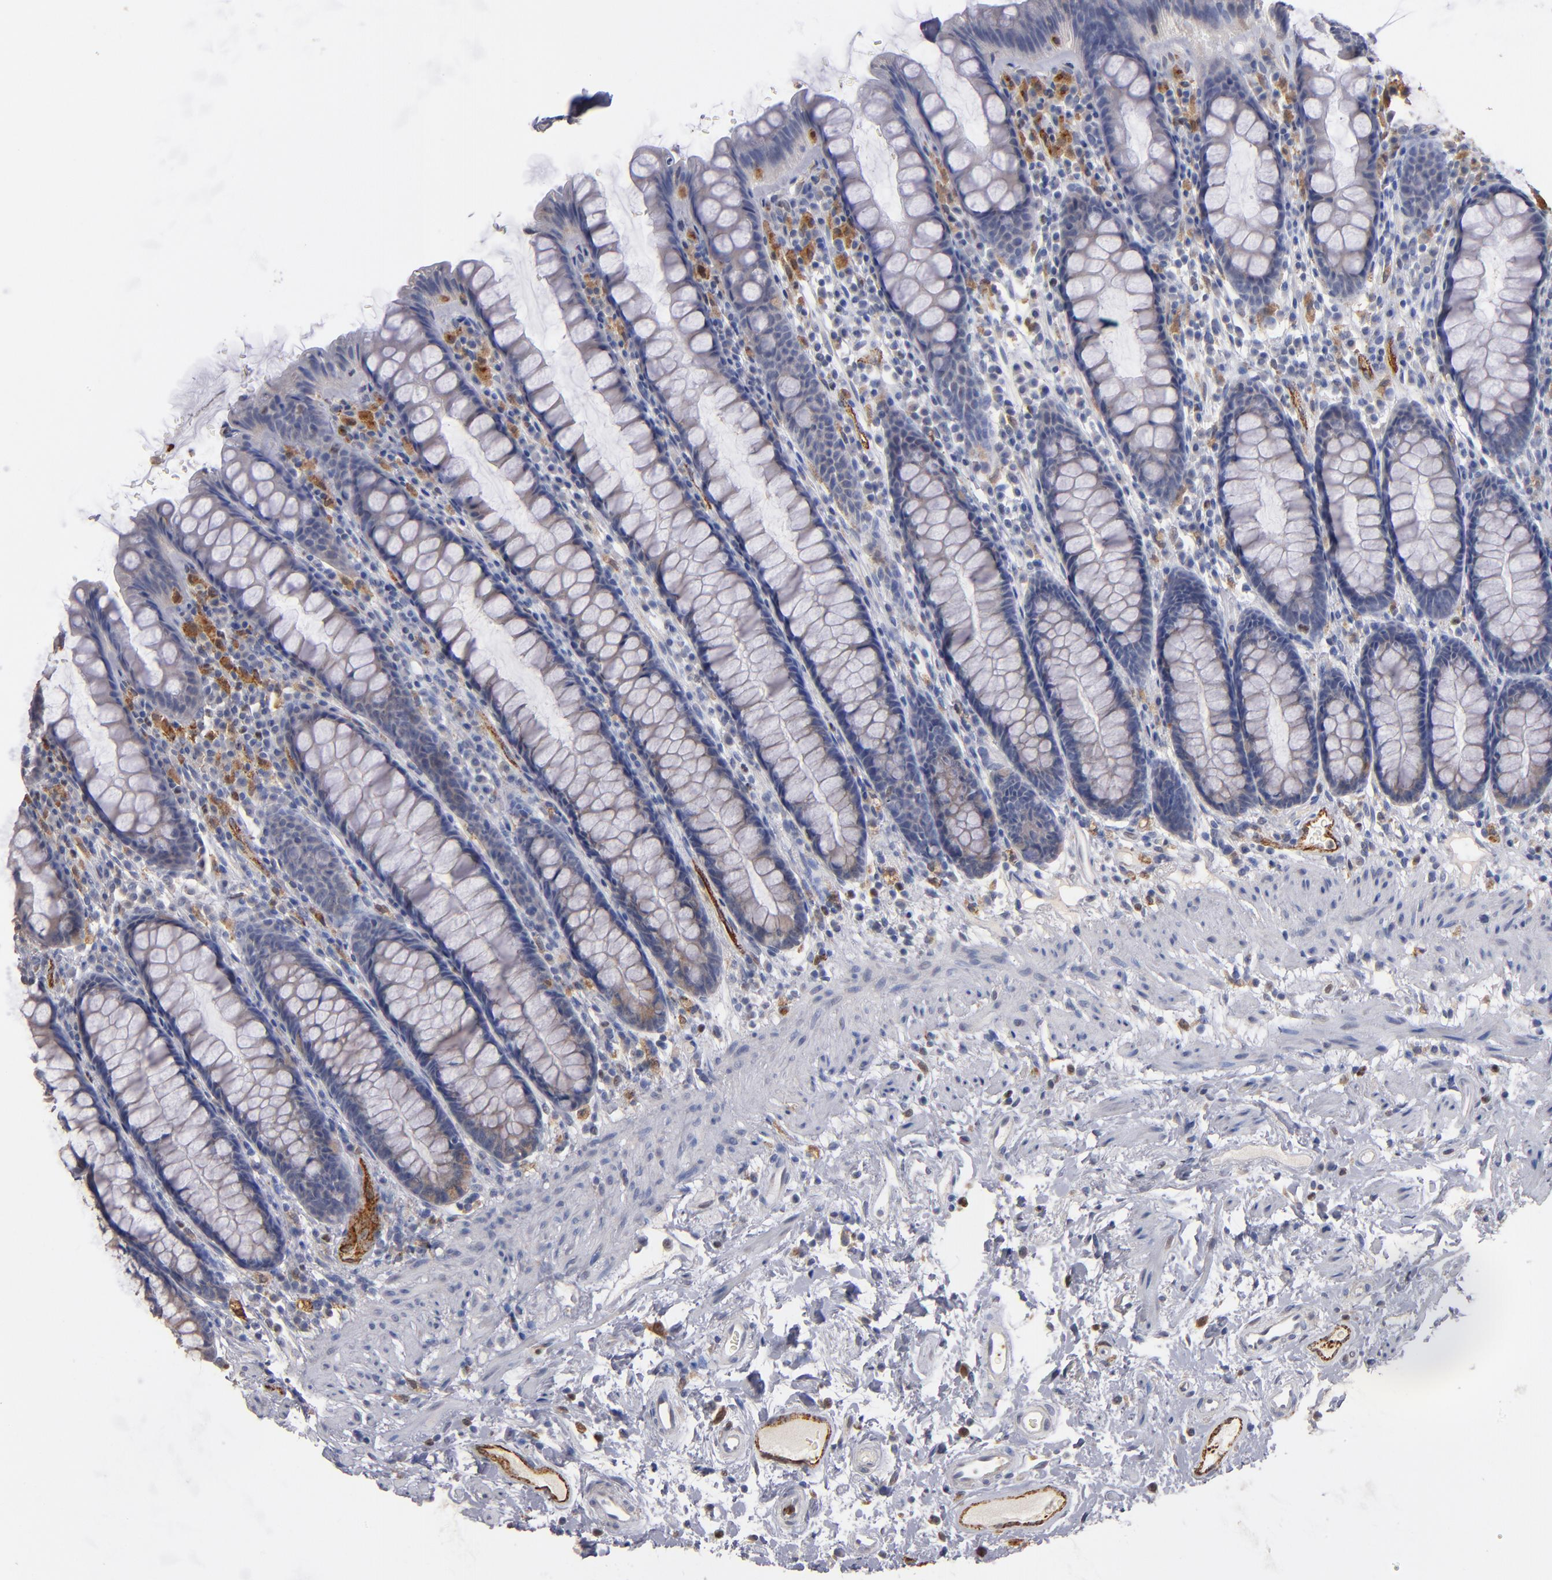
{"staining": {"intensity": "weak", "quantity": "<25%", "location": "cytoplasmic/membranous"}, "tissue": "rectum", "cell_type": "Glandular cells", "image_type": "normal", "snomed": [{"axis": "morphology", "description": "Normal tissue, NOS"}, {"axis": "topography", "description": "Rectum"}], "caption": "Histopathology image shows no significant protein positivity in glandular cells of normal rectum. (DAB IHC, high magnification).", "gene": "SELP", "patient": {"sex": "male", "age": 92}}